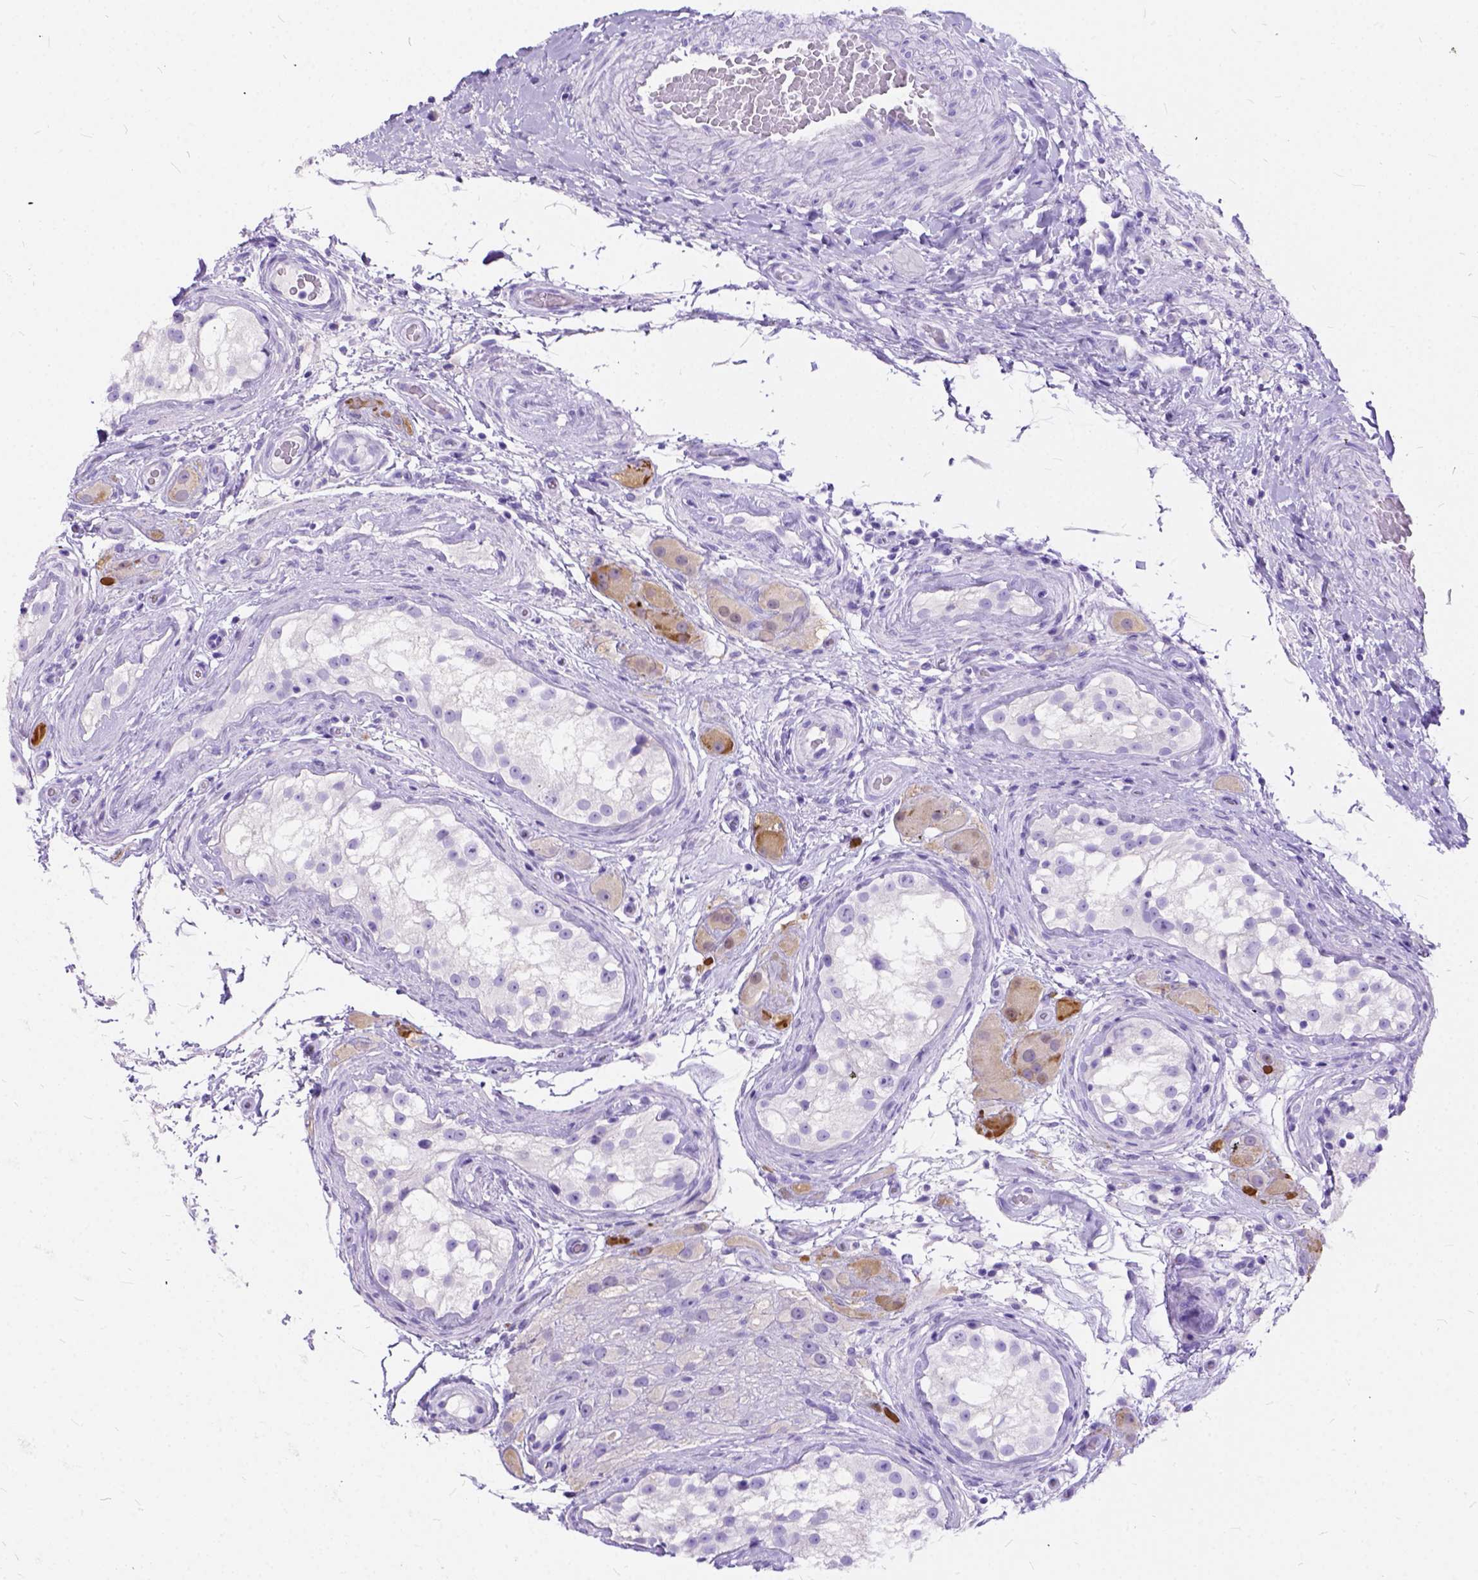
{"staining": {"intensity": "negative", "quantity": "none", "location": "none"}, "tissue": "testis cancer", "cell_type": "Tumor cells", "image_type": "cancer", "snomed": [{"axis": "morphology", "description": "Seminoma, NOS"}, {"axis": "morphology", "description": "Carcinoma, Embryonal, NOS"}, {"axis": "topography", "description": "Testis"}], "caption": "The histopathology image demonstrates no significant positivity in tumor cells of testis cancer (embryonal carcinoma). (DAB immunohistochemistry (IHC) visualized using brightfield microscopy, high magnification).", "gene": "C1QTNF3", "patient": {"sex": "male", "age": 41}}